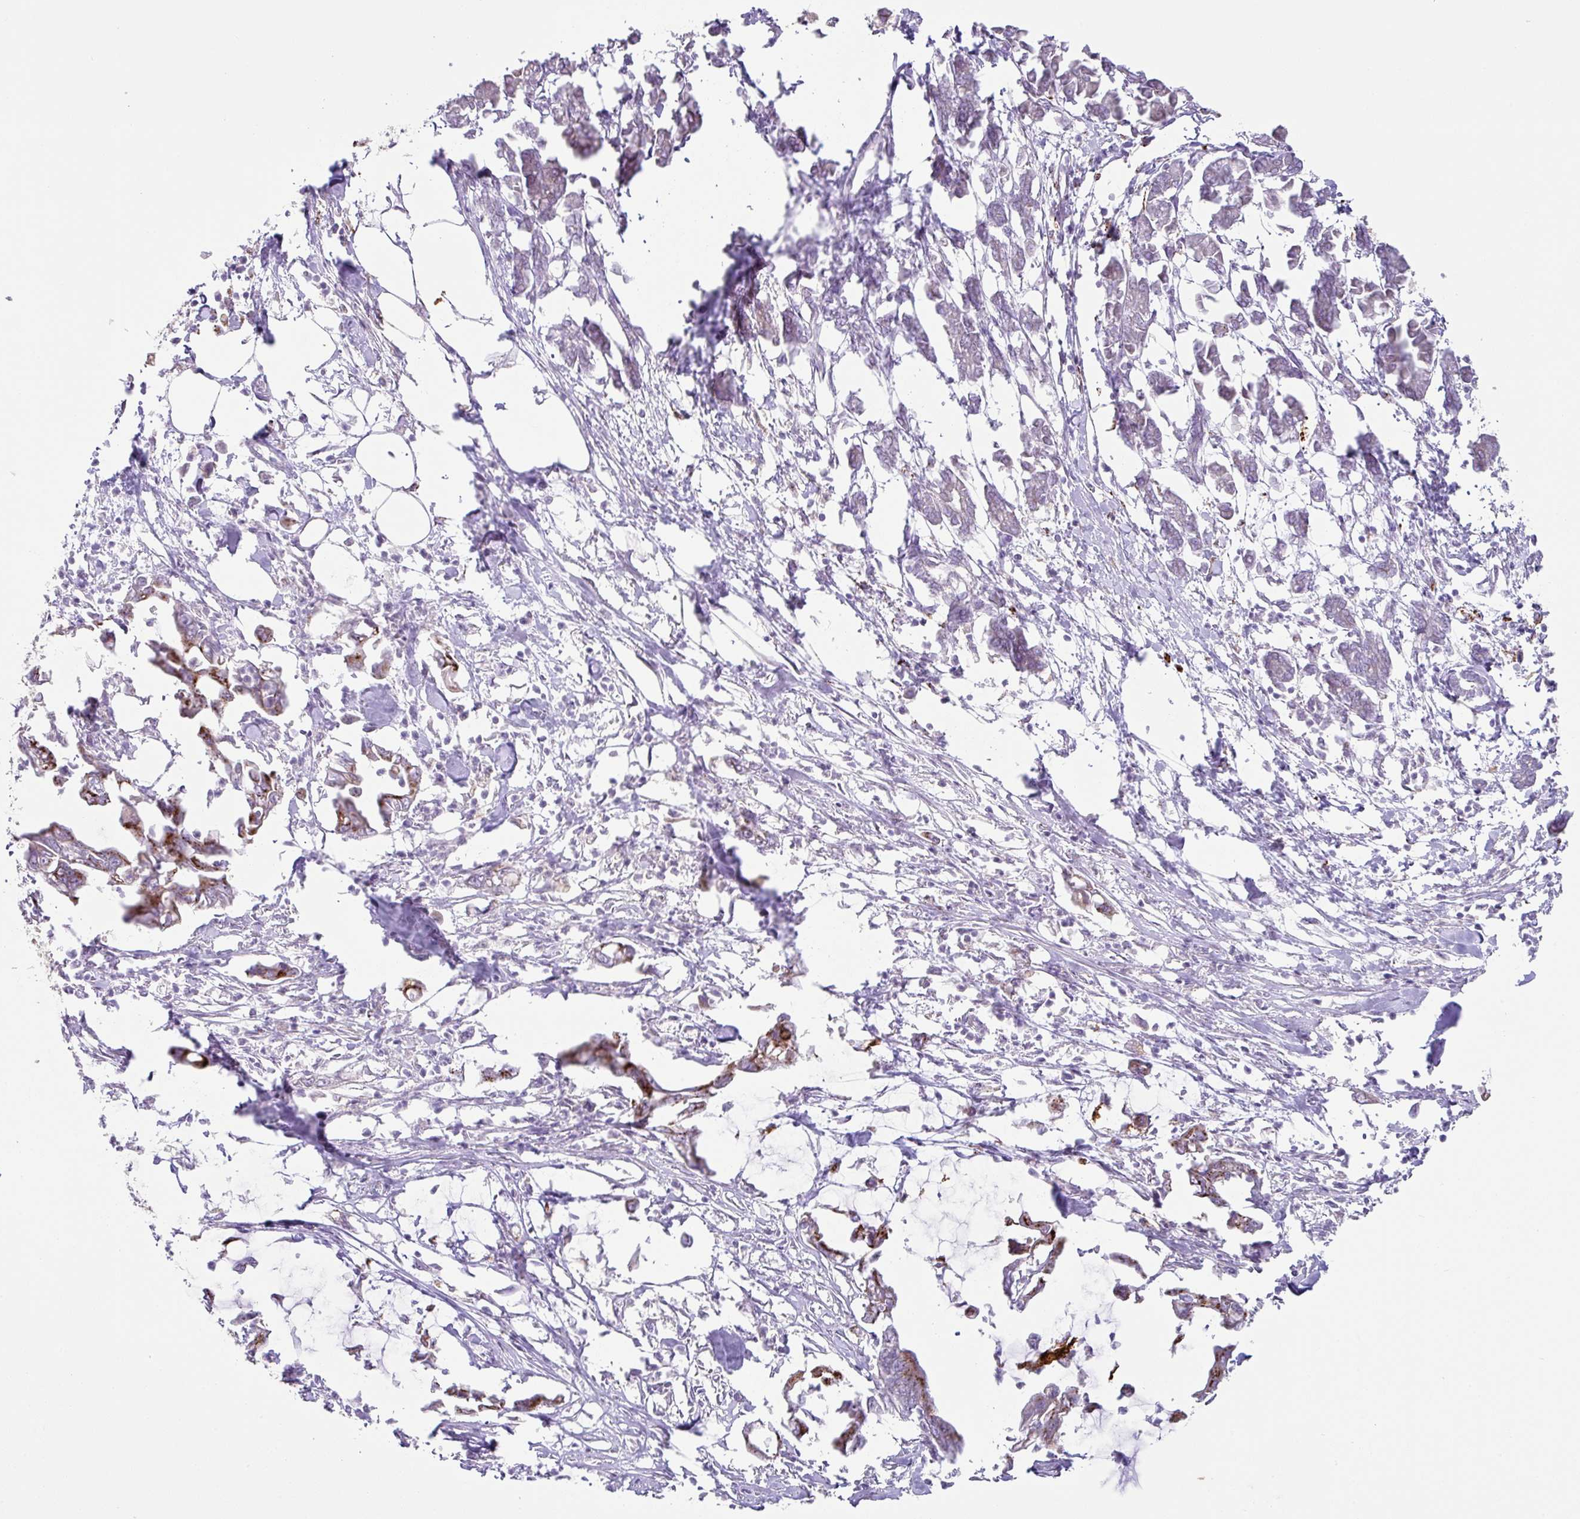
{"staining": {"intensity": "moderate", "quantity": "<25%", "location": "cytoplasmic/membranous"}, "tissue": "pancreatic cancer", "cell_type": "Tumor cells", "image_type": "cancer", "snomed": [{"axis": "morphology", "description": "Adenocarcinoma, NOS"}, {"axis": "topography", "description": "Pancreas"}], "caption": "Protein expression analysis of pancreatic adenocarcinoma reveals moderate cytoplasmic/membranous staining in about <25% of tumor cells.", "gene": "PLEKHH3", "patient": {"sex": "male", "age": 61}}